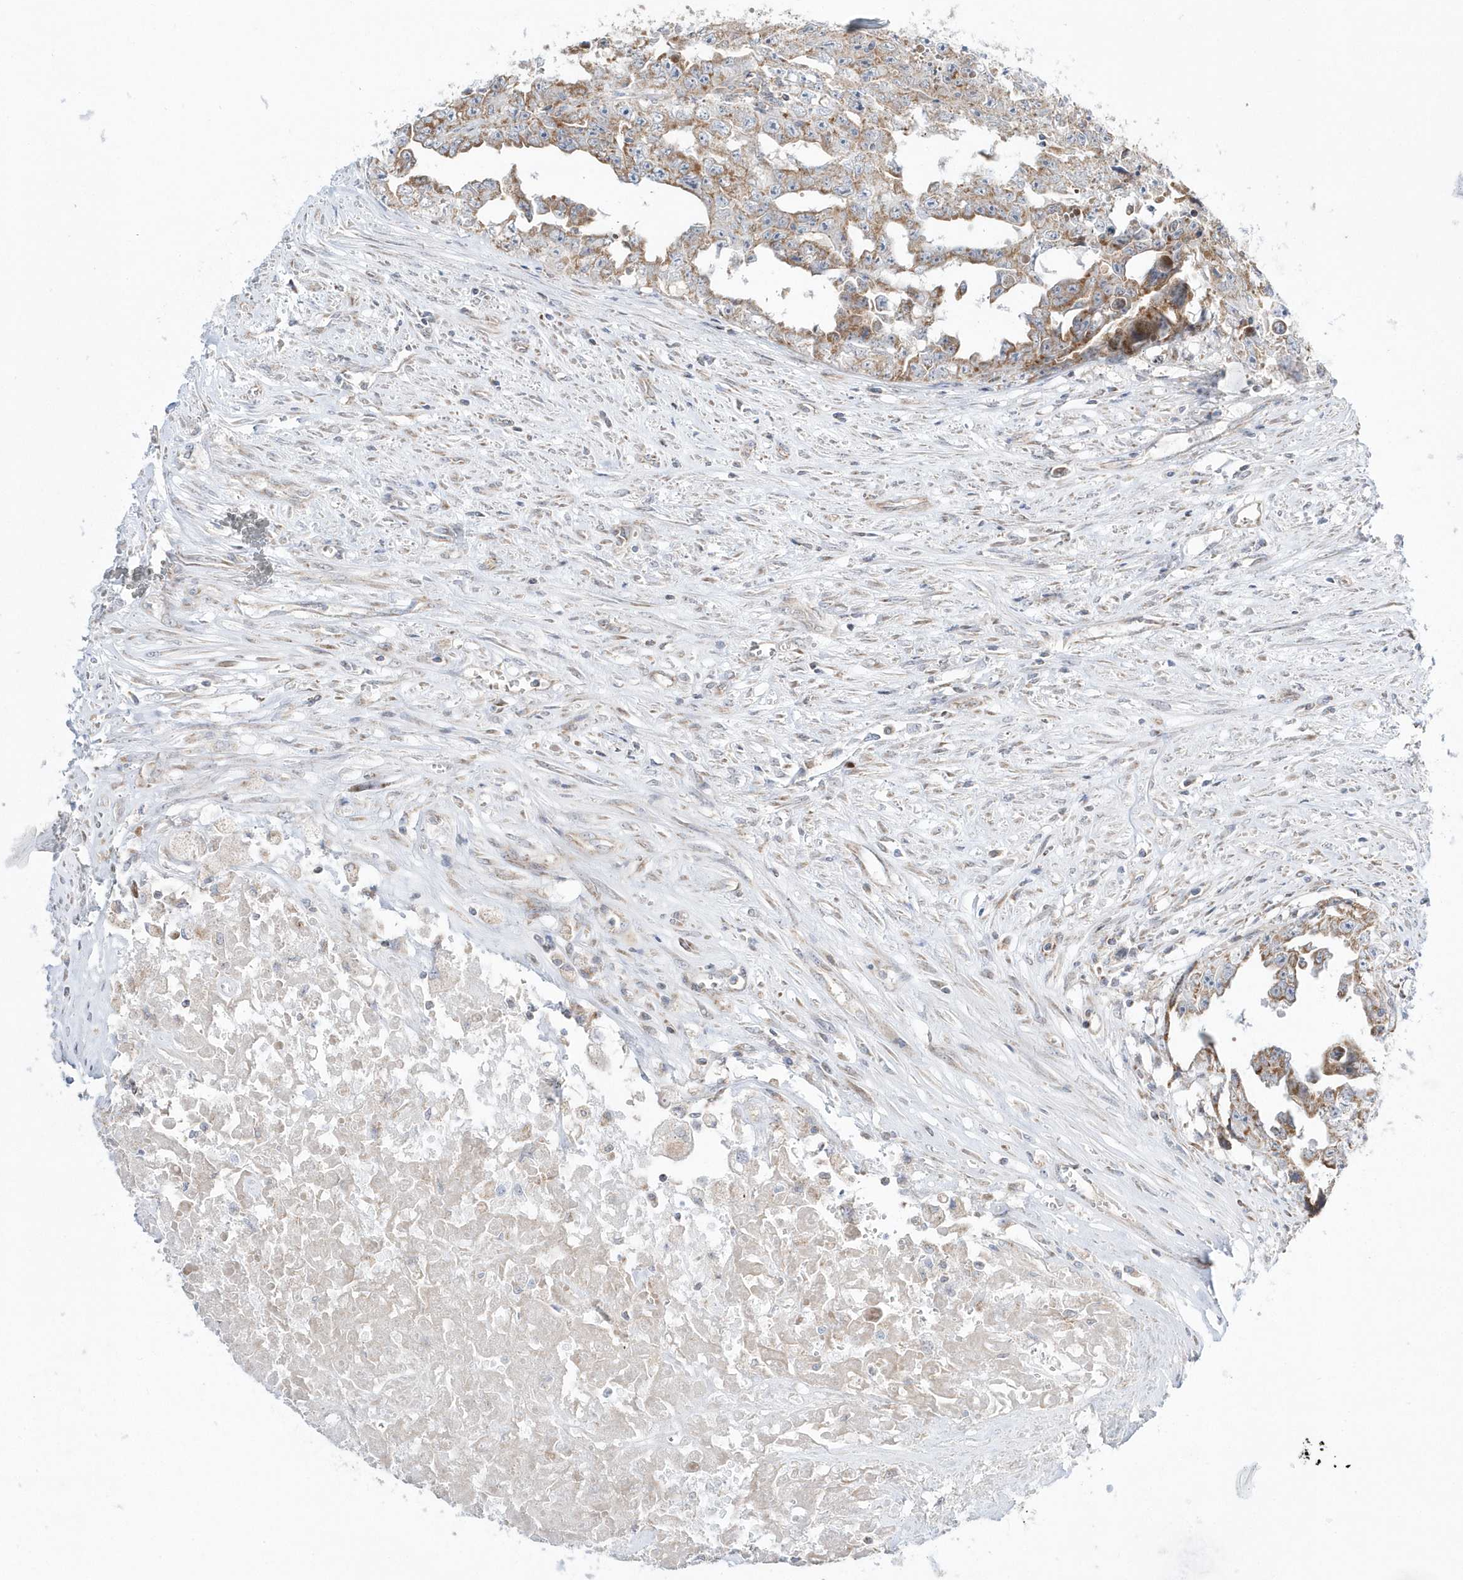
{"staining": {"intensity": "weak", "quantity": "25%-75%", "location": "cytoplasmic/membranous"}, "tissue": "testis cancer", "cell_type": "Tumor cells", "image_type": "cancer", "snomed": [{"axis": "morphology", "description": "Seminoma, NOS"}, {"axis": "morphology", "description": "Carcinoma, Embryonal, NOS"}, {"axis": "topography", "description": "Testis"}], "caption": "Immunohistochemistry histopathology image of neoplastic tissue: human embryonal carcinoma (testis) stained using IHC exhibits low levels of weak protein expression localized specifically in the cytoplasmic/membranous of tumor cells, appearing as a cytoplasmic/membranous brown color.", "gene": "OPA1", "patient": {"sex": "male", "age": 43}}